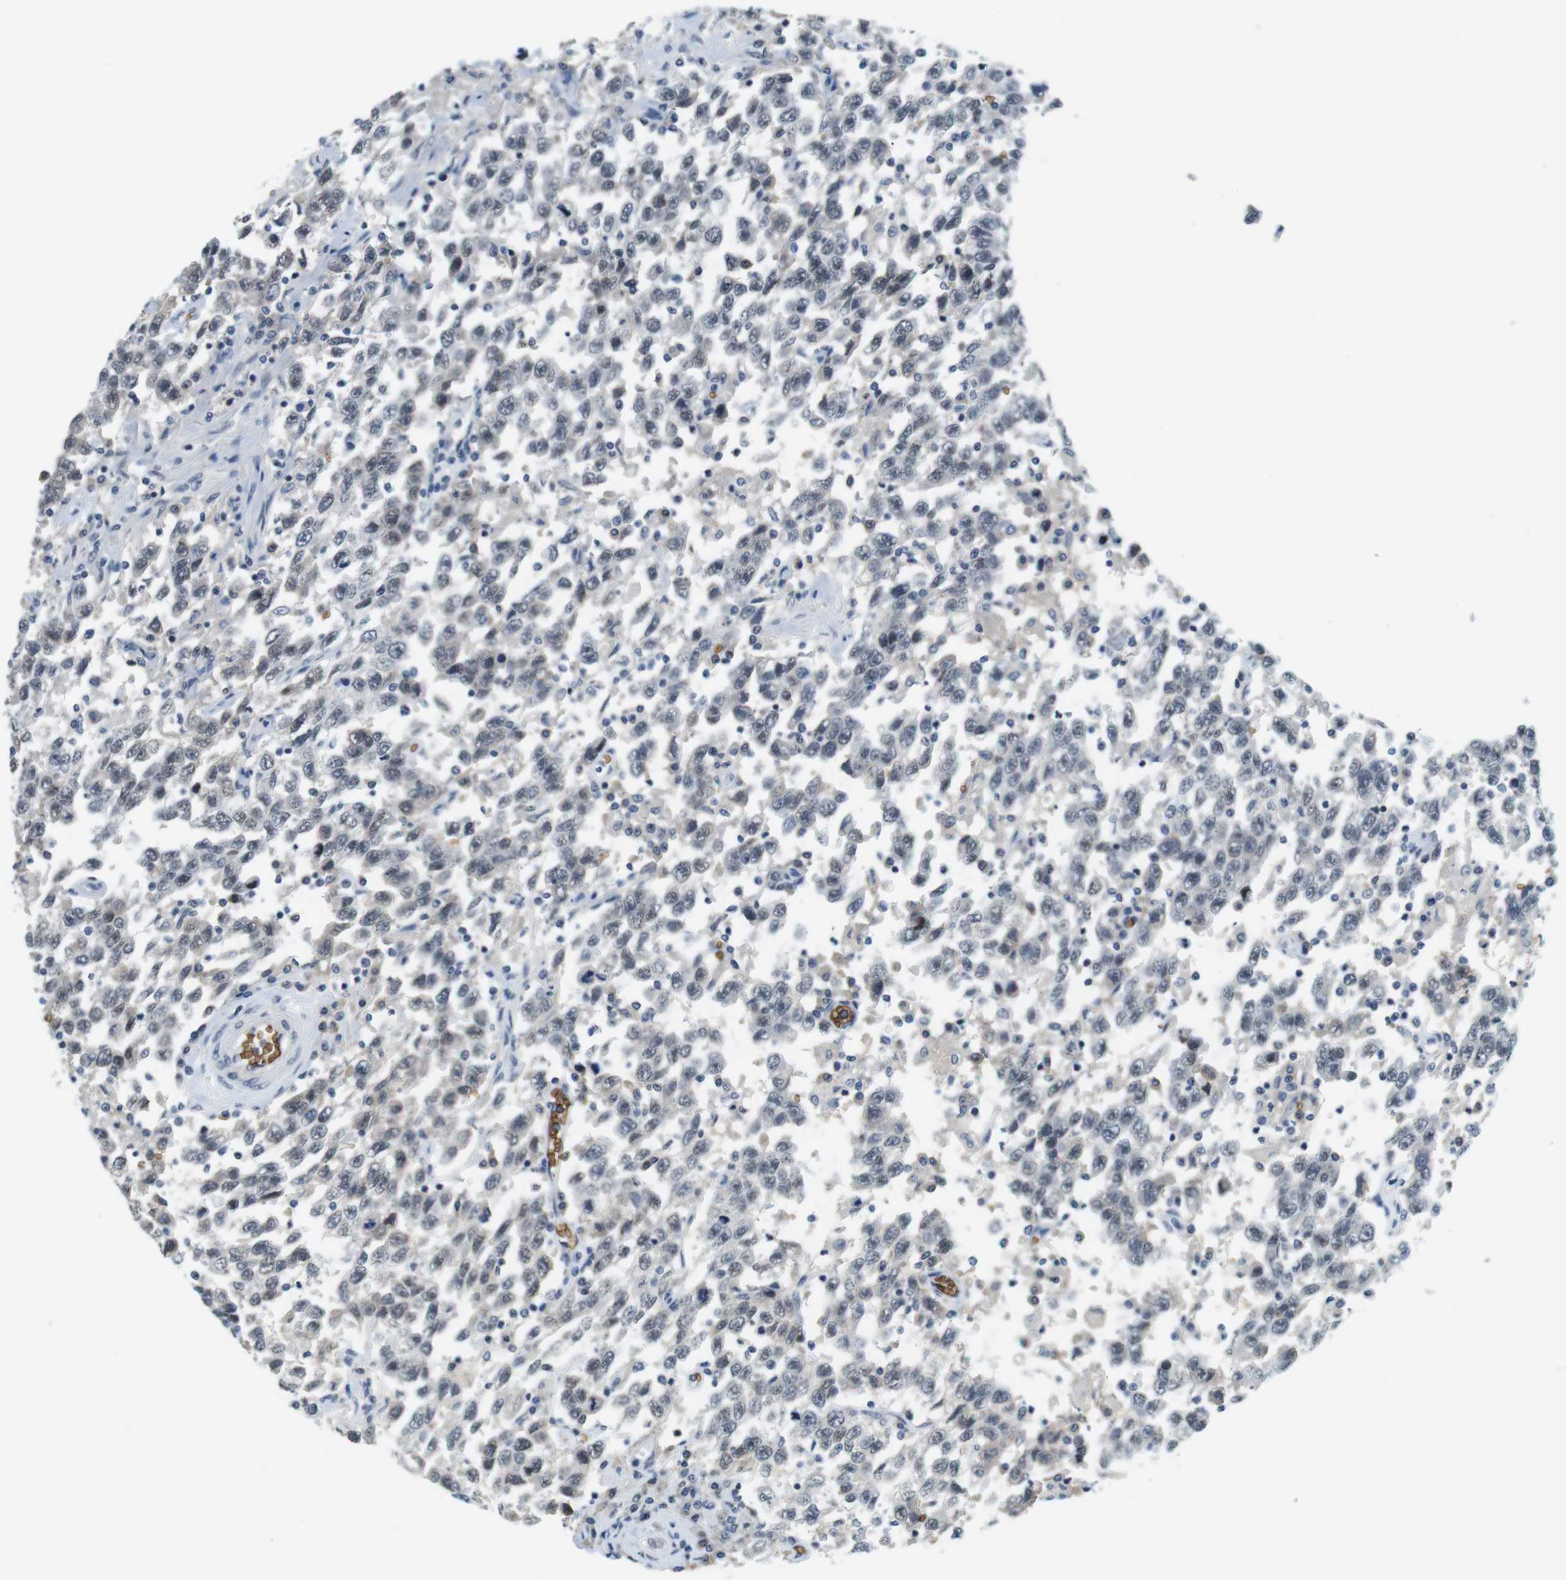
{"staining": {"intensity": "negative", "quantity": "none", "location": "none"}, "tissue": "testis cancer", "cell_type": "Tumor cells", "image_type": "cancer", "snomed": [{"axis": "morphology", "description": "Seminoma, NOS"}, {"axis": "topography", "description": "Testis"}], "caption": "Tumor cells are negative for protein expression in human seminoma (testis).", "gene": "SLC4A1", "patient": {"sex": "male", "age": 41}}